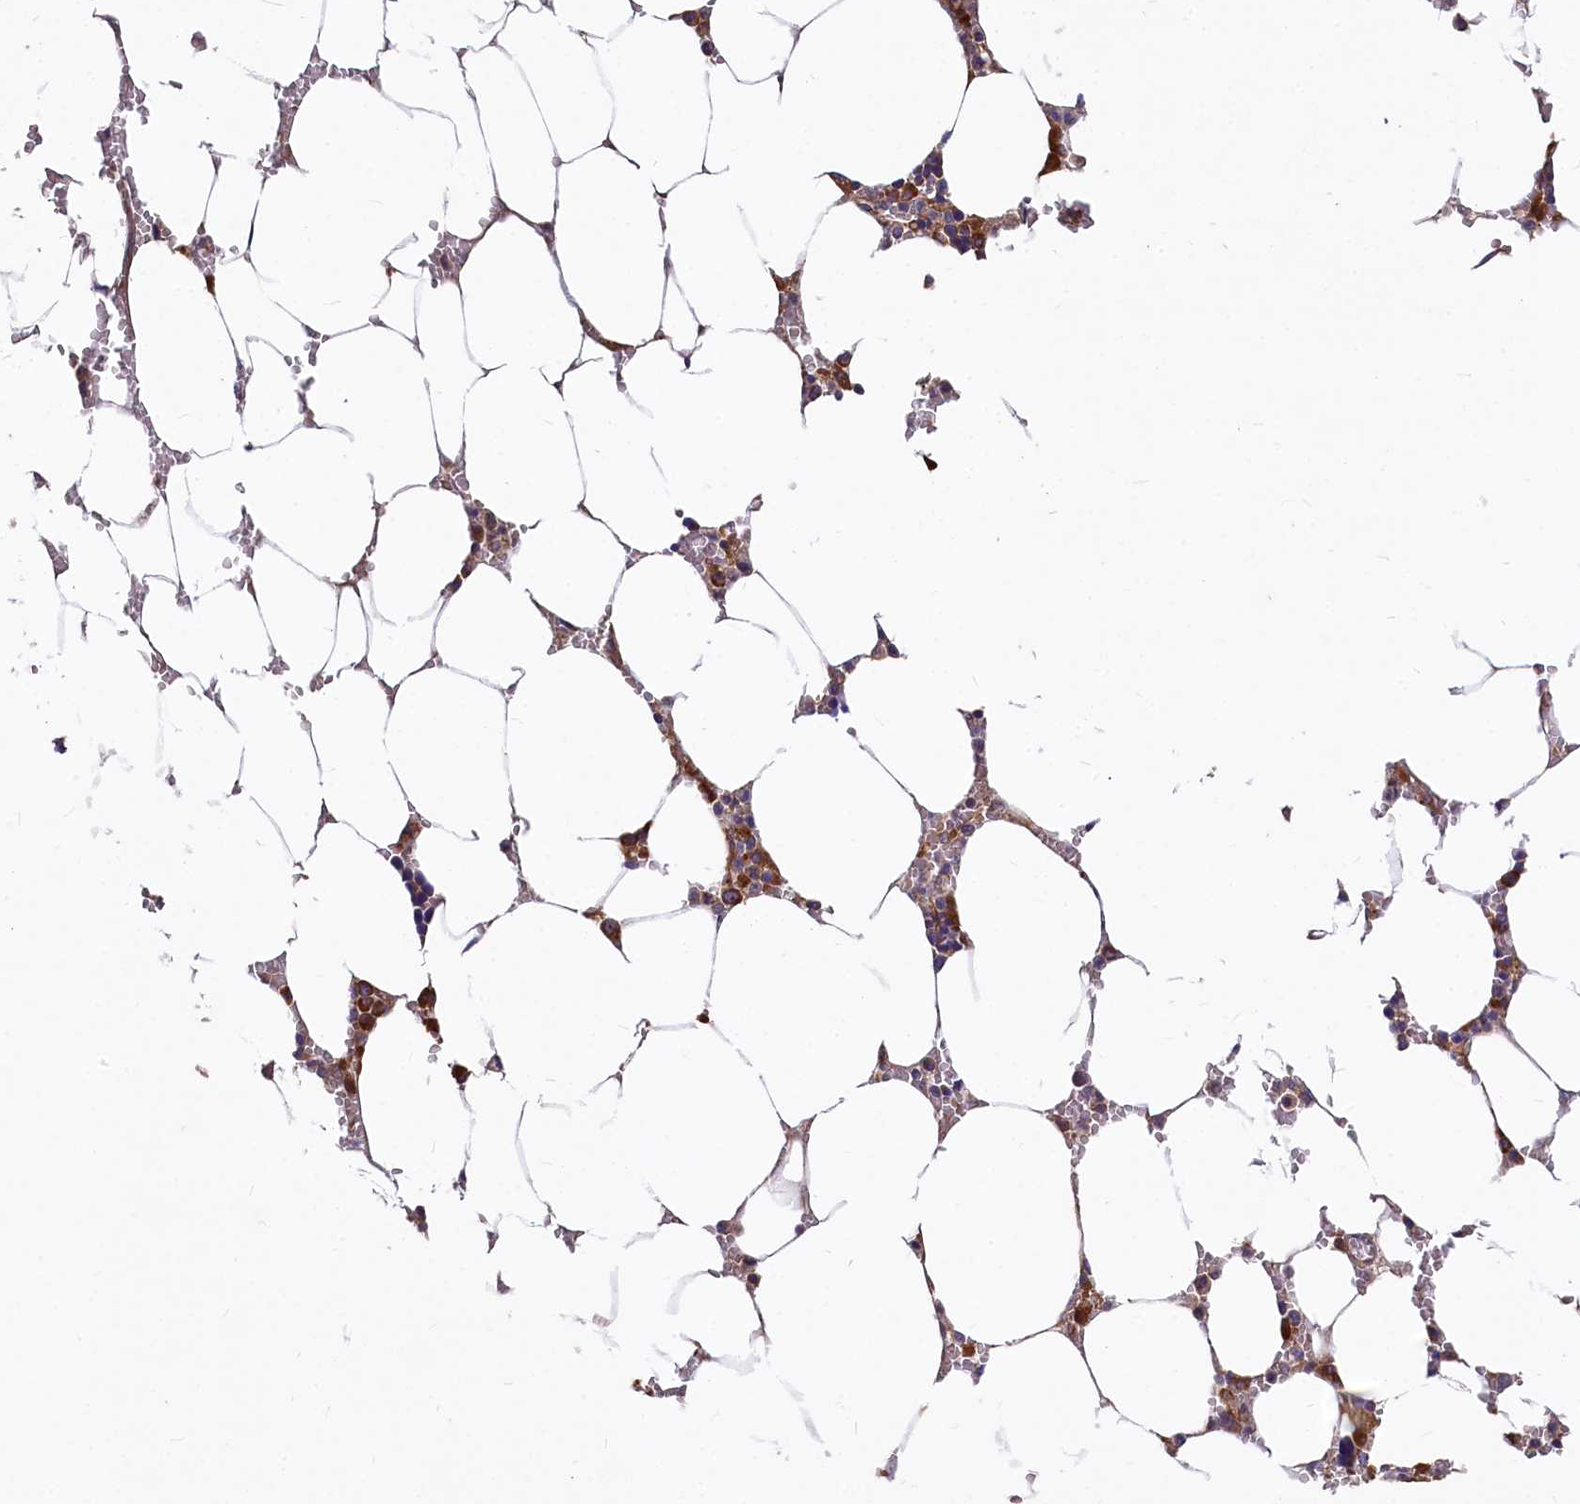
{"staining": {"intensity": "moderate", "quantity": "25%-75%", "location": "cytoplasmic/membranous"}, "tissue": "bone marrow", "cell_type": "Hematopoietic cells", "image_type": "normal", "snomed": [{"axis": "morphology", "description": "Normal tissue, NOS"}, {"axis": "topography", "description": "Bone marrow"}], "caption": "Bone marrow stained for a protein exhibits moderate cytoplasmic/membranous positivity in hematopoietic cells. Immunohistochemistry stains the protein in brown and the nuclei are stained blue.", "gene": "EIF2B2", "patient": {"sex": "male", "age": 70}}